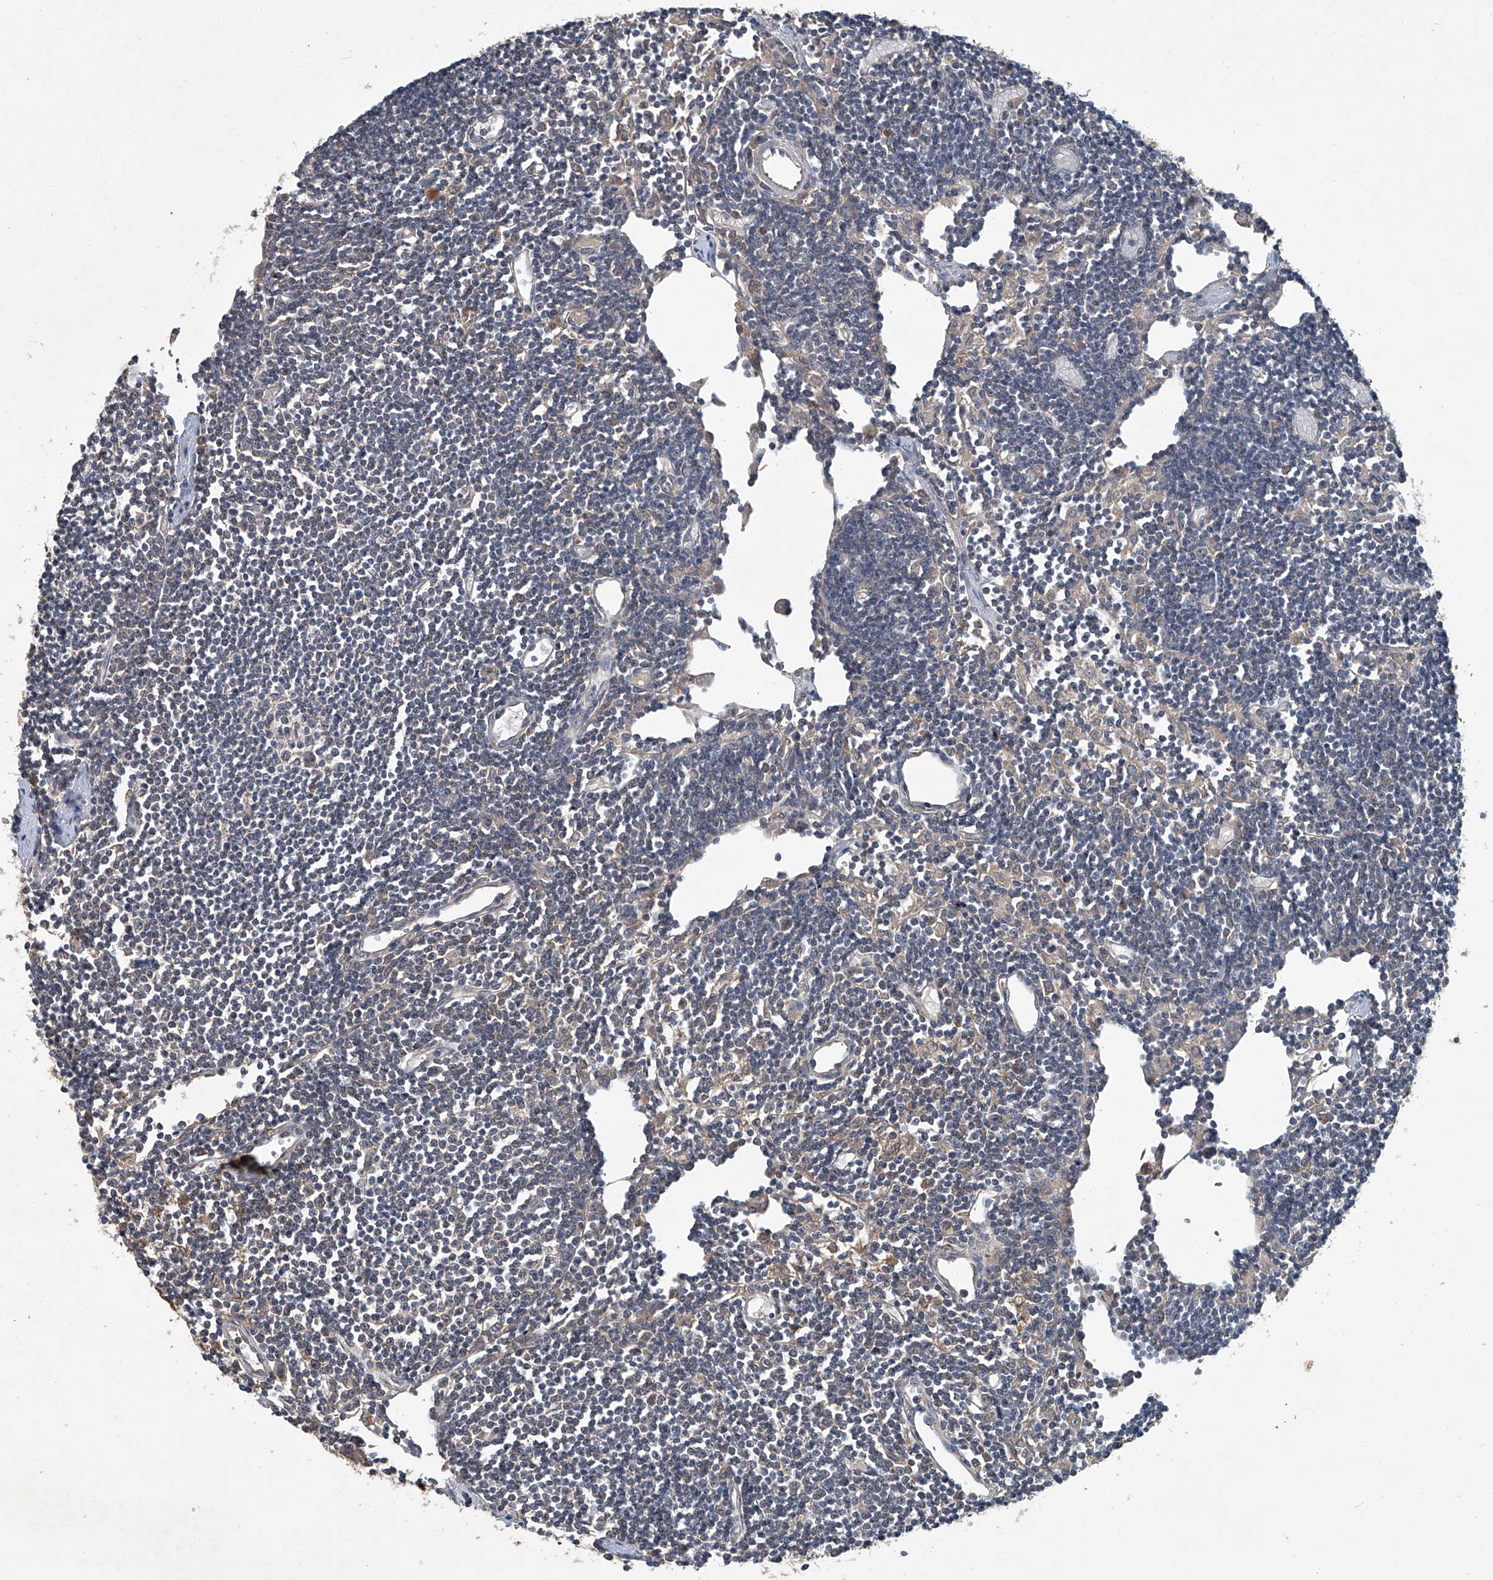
{"staining": {"intensity": "weak", "quantity": "<25%", "location": "cytoplasmic/membranous"}, "tissue": "lymph node", "cell_type": "Germinal center cells", "image_type": "normal", "snomed": [{"axis": "morphology", "description": "Normal tissue, NOS"}, {"axis": "topography", "description": "Lymph node"}], "caption": "Lymph node stained for a protein using IHC reveals no positivity germinal center cells.", "gene": "ANKRD34A", "patient": {"sex": "female", "age": 11}}